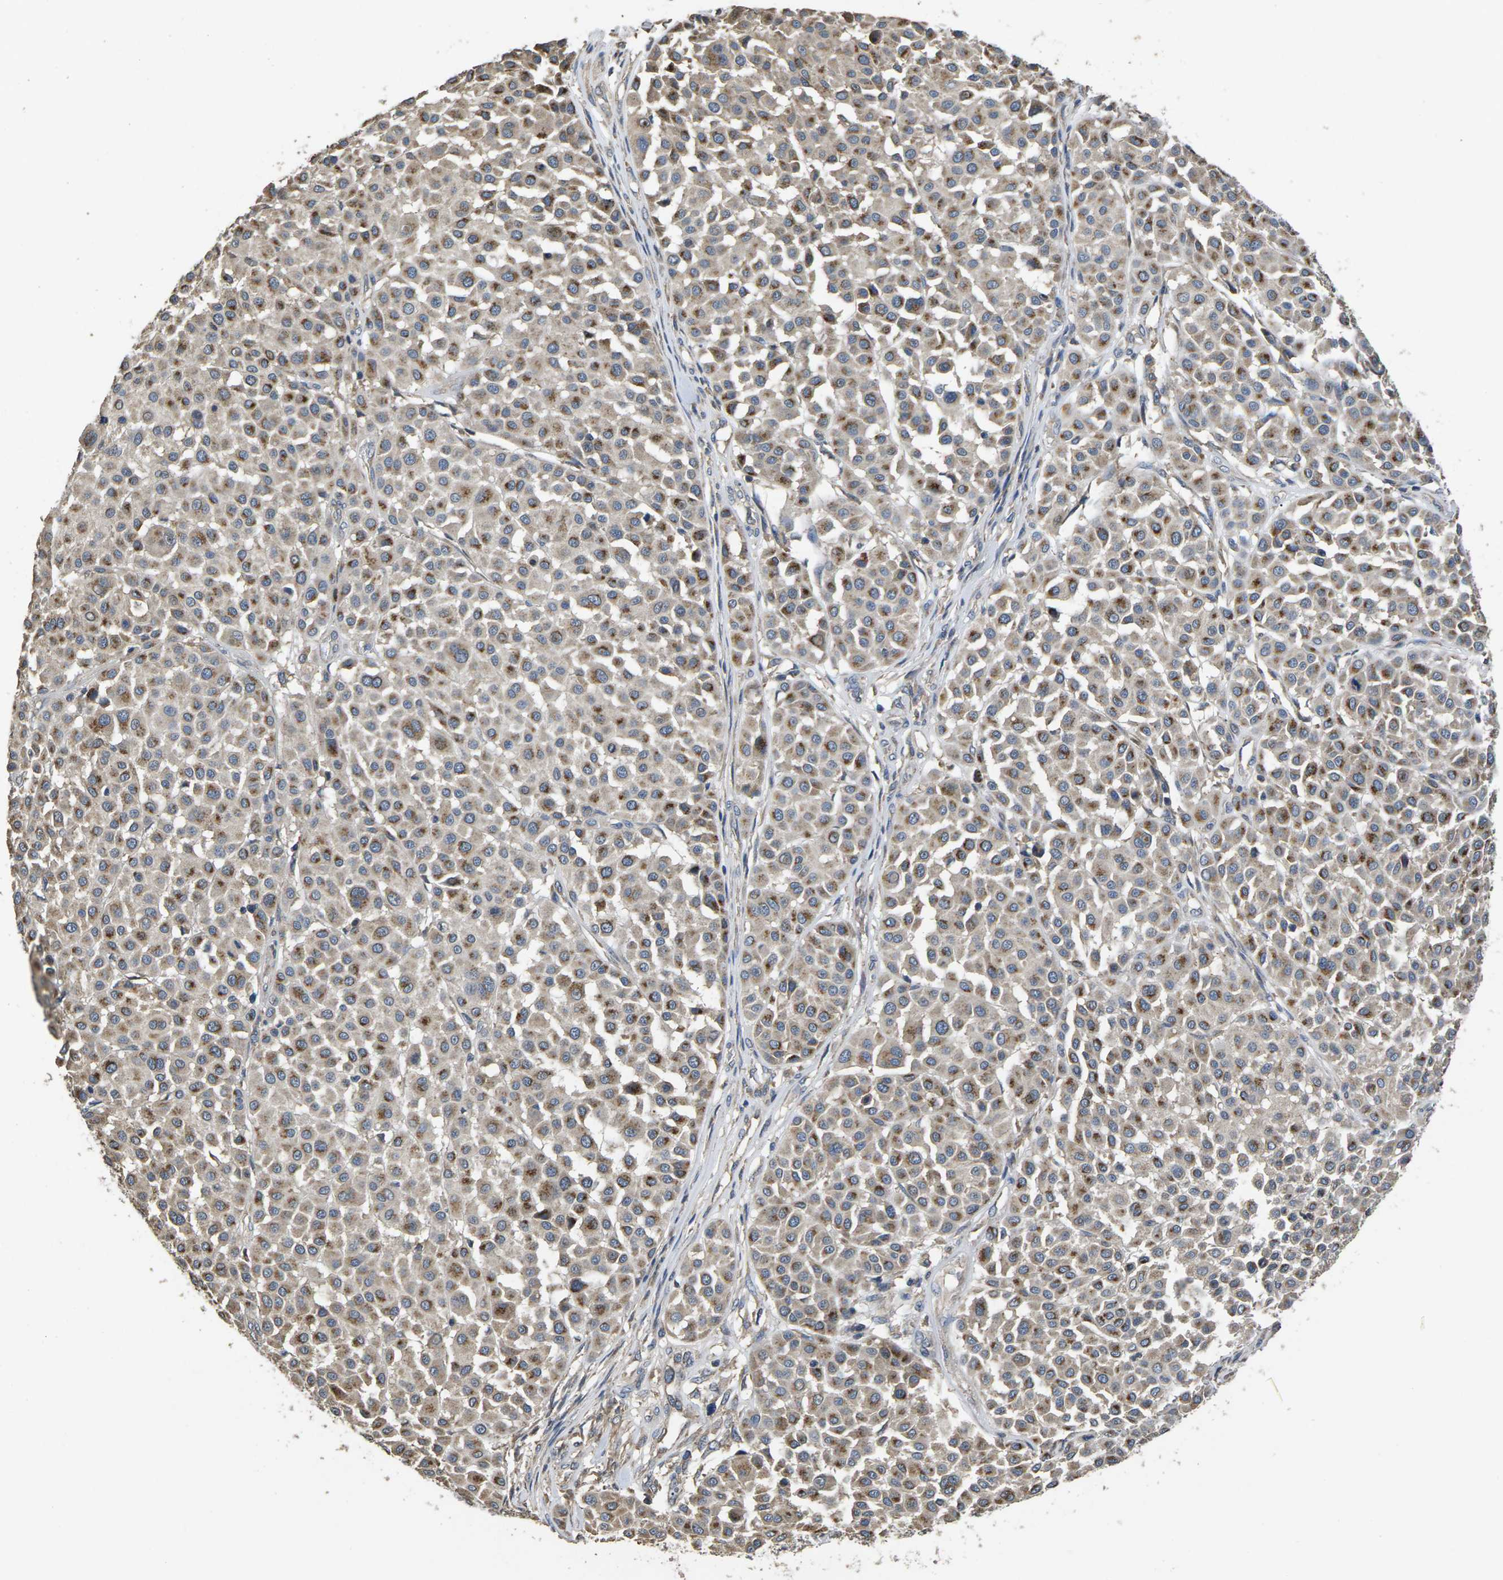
{"staining": {"intensity": "moderate", "quantity": "25%-75%", "location": "cytoplasmic/membranous"}, "tissue": "melanoma", "cell_type": "Tumor cells", "image_type": "cancer", "snomed": [{"axis": "morphology", "description": "Malignant melanoma, Metastatic site"}, {"axis": "topography", "description": "Soft tissue"}], "caption": "Protein expression analysis of malignant melanoma (metastatic site) displays moderate cytoplasmic/membranous expression in approximately 25%-75% of tumor cells.", "gene": "B4GAT1", "patient": {"sex": "male", "age": 41}}